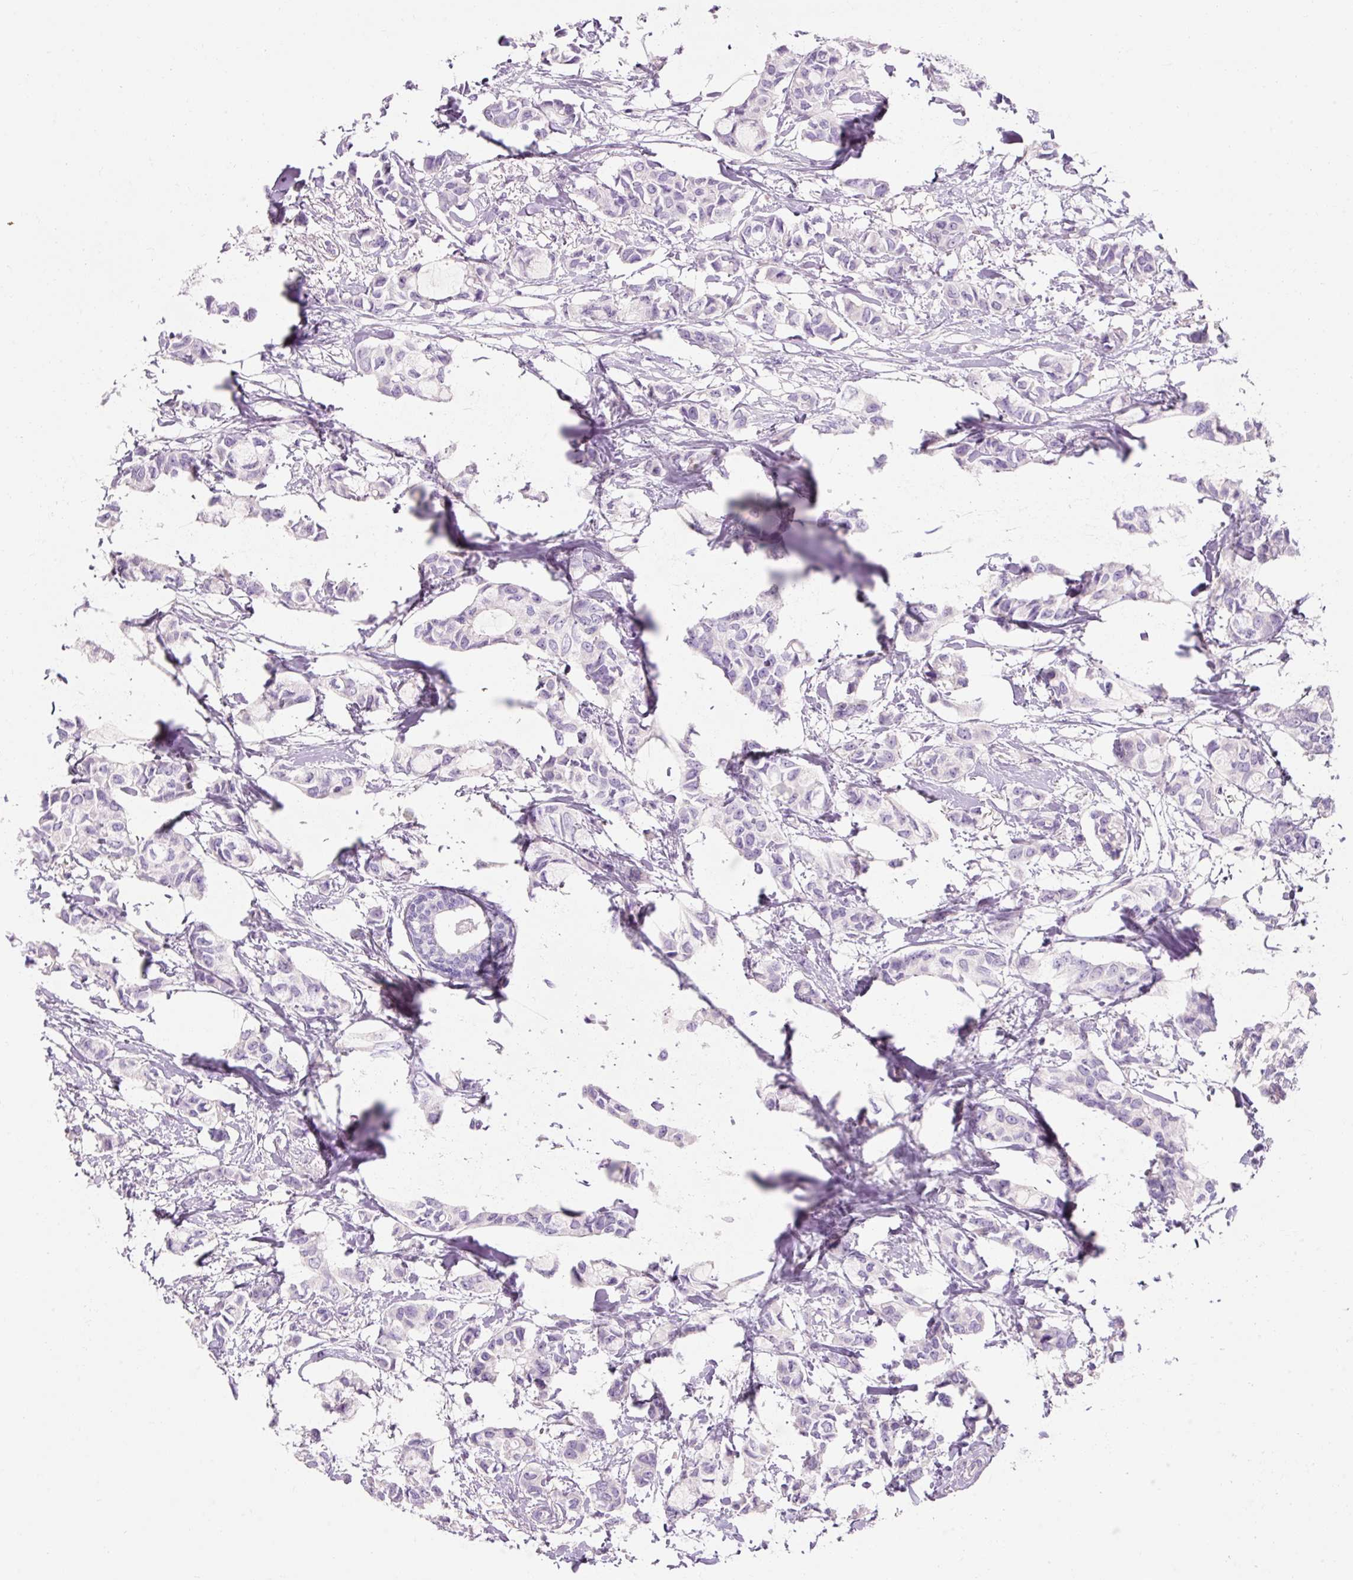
{"staining": {"intensity": "negative", "quantity": "none", "location": "none"}, "tissue": "breast cancer", "cell_type": "Tumor cells", "image_type": "cancer", "snomed": [{"axis": "morphology", "description": "Duct carcinoma"}, {"axis": "topography", "description": "Breast"}], "caption": "Immunohistochemical staining of human intraductal carcinoma (breast) demonstrates no significant expression in tumor cells. The staining is performed using DAB brown chromogen with nuclei counter-stained in using hematoxylin.", "gene": "TMEM213", "patient": {"sex": "female", "age": 73}}